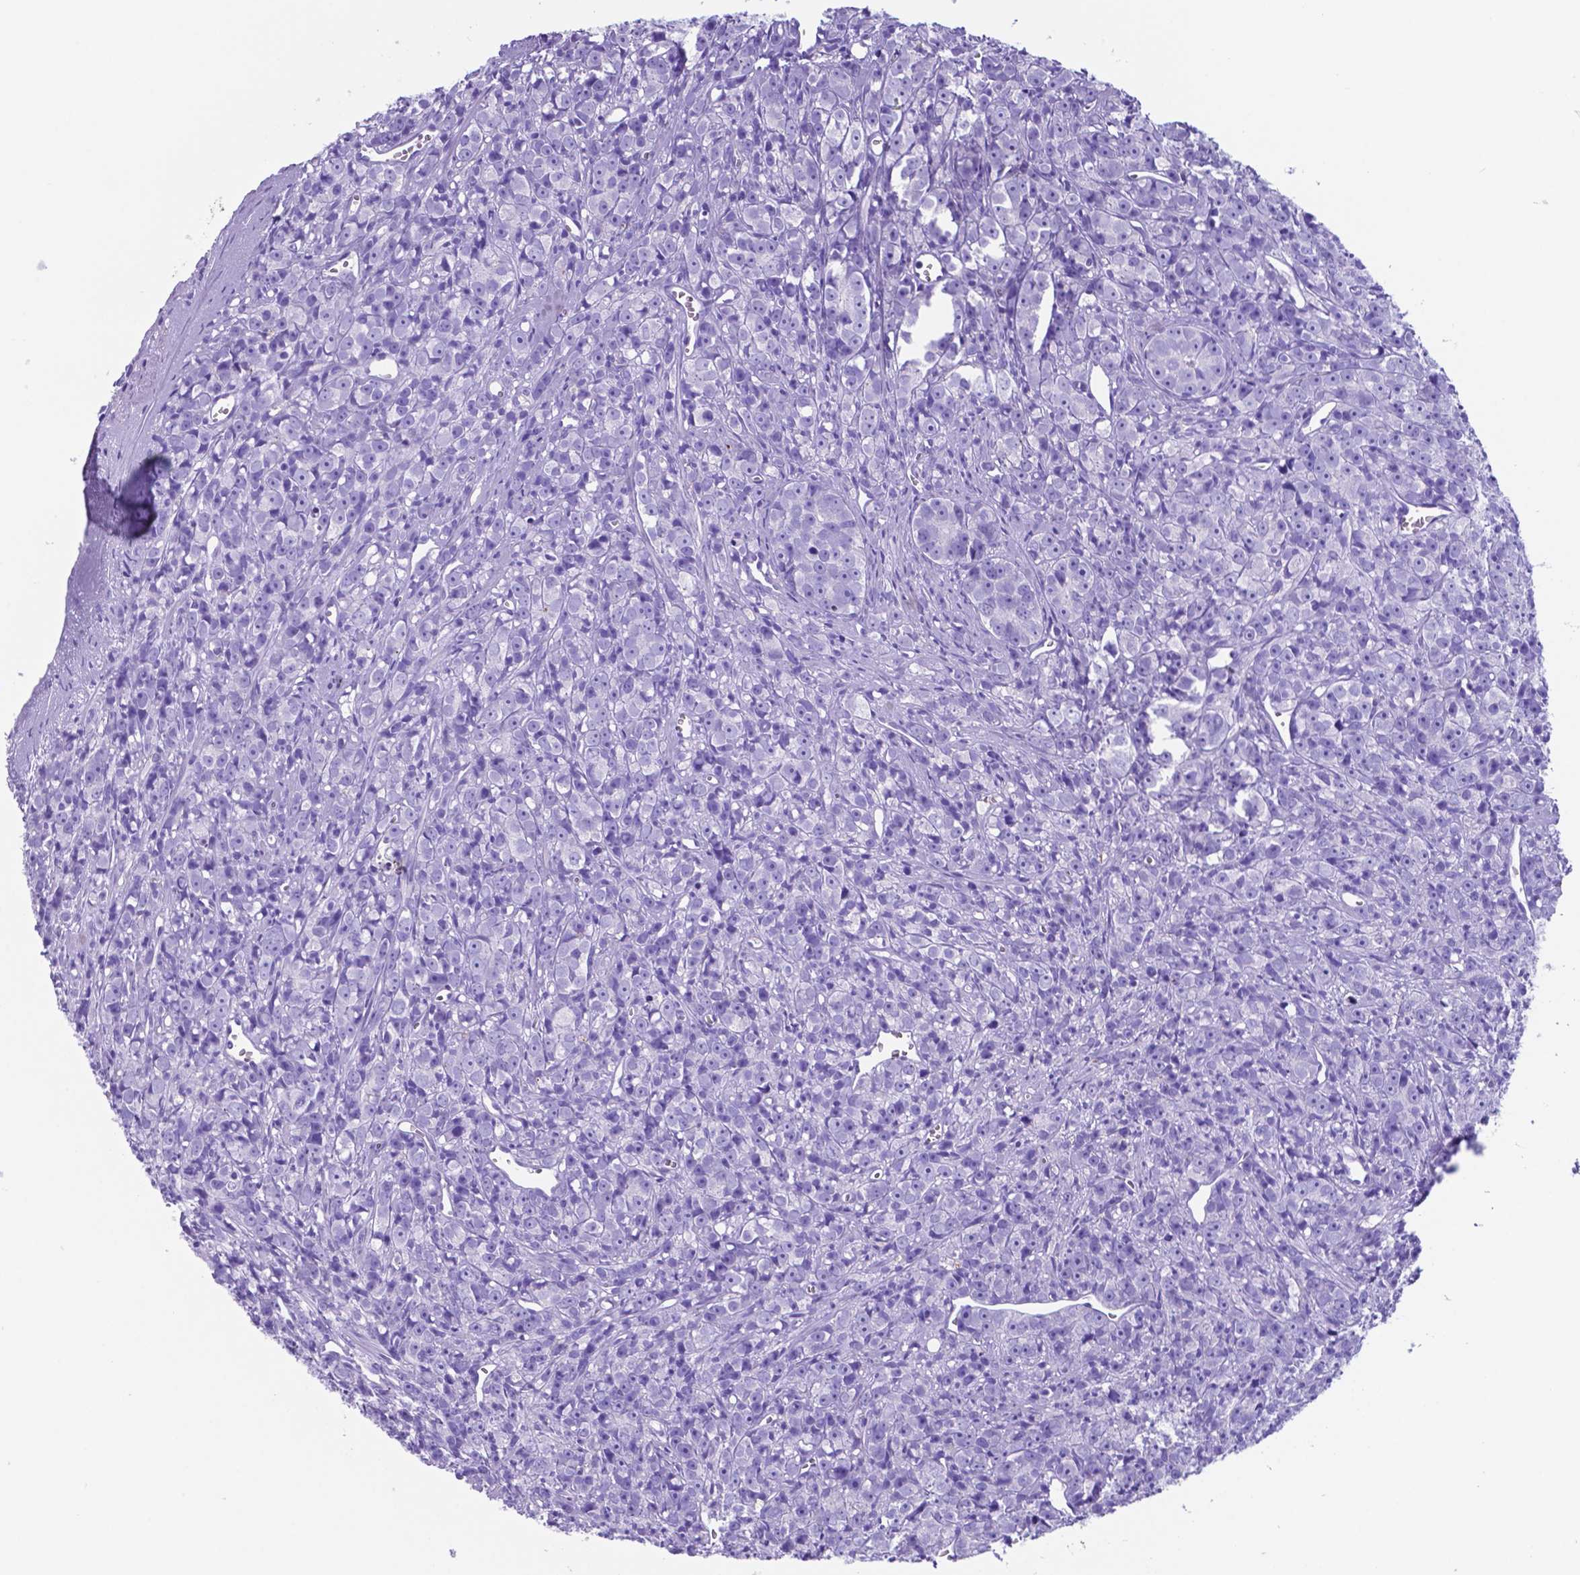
{"staining": {"intensity": "negative", "quantity": "none", "location": "none"}, "tissue": "prostate cancer", "cell_type": "Tumor cells", "image_type": "cancer", "snomed": [{"axis": "morphology", "description": "Adenocarcinoma, High grade"}, {"axis": "topography", "description": "Prostate"}], "caption": "An image of prostate cancer stained for a protein shows no brown staining in tumor cells.", "gene": "DNAAF8", "patient": {"sex": "male", "age": 77}}